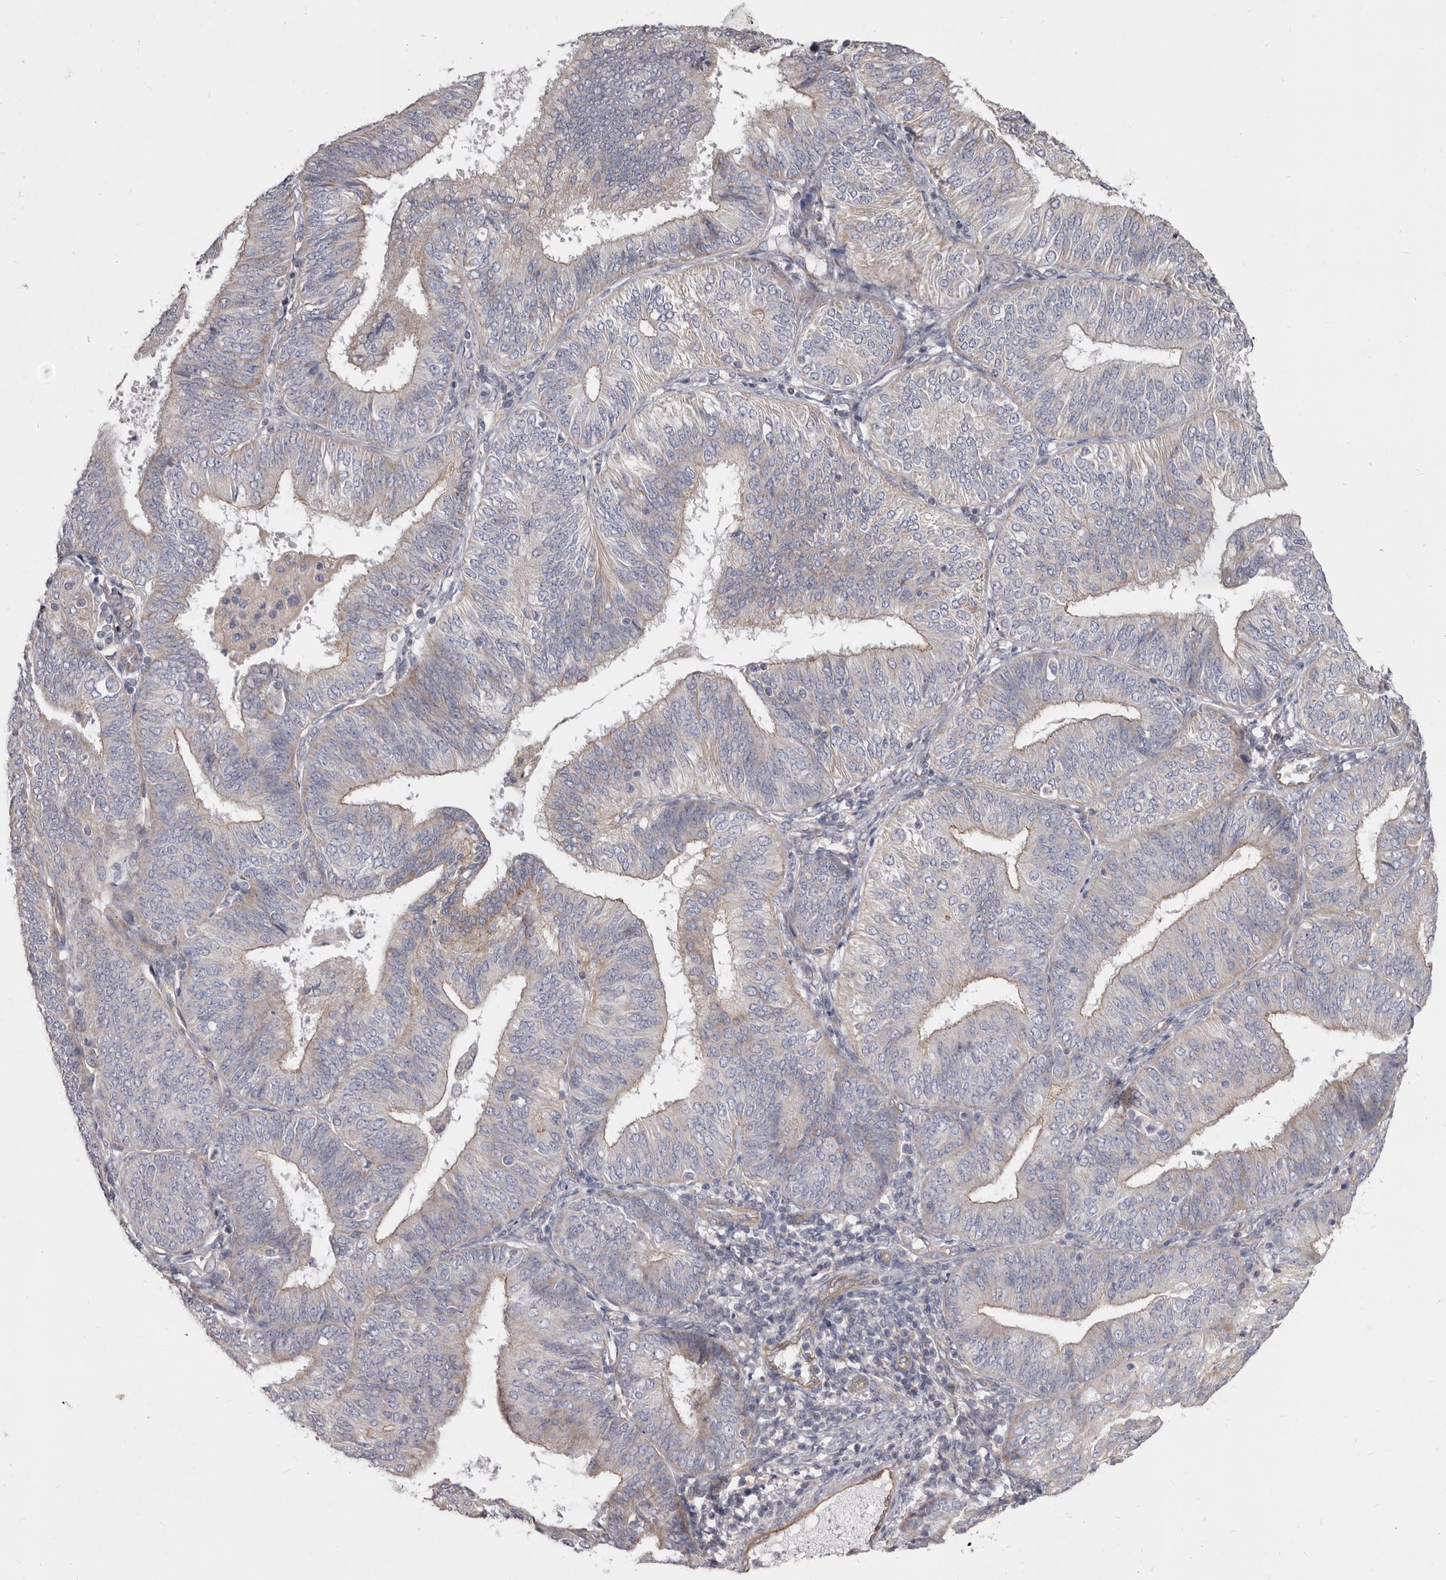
{"staining": {"intensity": "weak", "quantity": ">75%", "location": "cytoplasmic/membranous"}, "tissue": "endometrial cancer", "cell_type": "Tumor cells", "image_type": "cancer", "snomed": [{"axis": "morphology", "description": "Adenocarcinoma, NOS"}, {"axis": "topography", "description": "Endometrium"}], "caption": "Endometrial cancer (adenocarcinoma) stained with a protein marker exhibits weak staining in tumor cells.", "gene": "FMO2", "patient": {"sex": "female", "age": 58}}